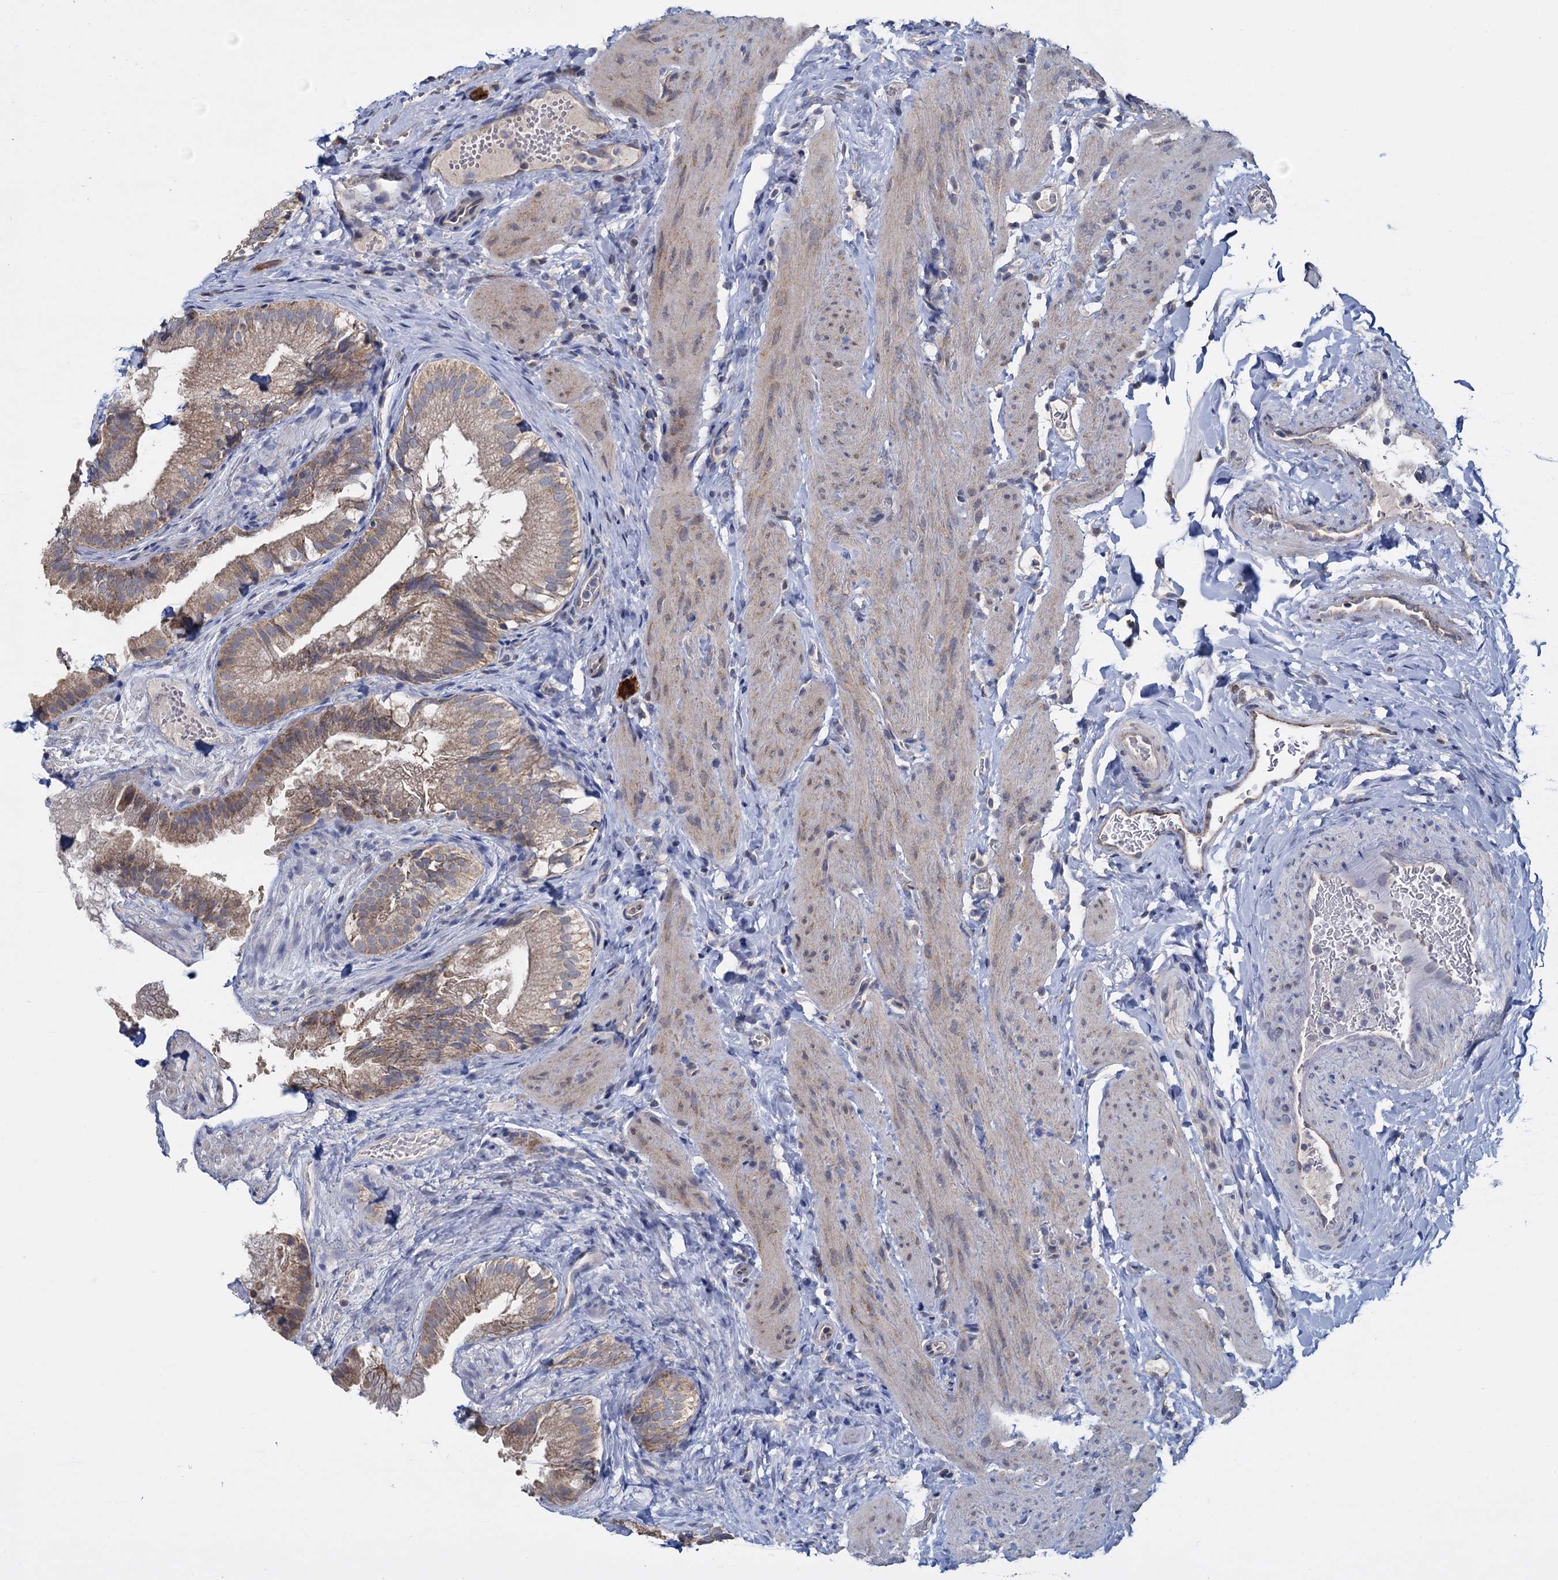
{"staining": {"intensity": "moderate", "quantity": ">75%", "location": "cytoplasmic/membranous"}, "tissue": "gallbladder", "cell_type": "Glandular cells", "image_type": "normal", "snomed": [{"axis": "morphology", "description": "Normal tissue, NOS"}, {"axis": "topography", "description": "Gallbladder"}], "caption": "Immunohistochemical staining of benign gallbladder demonstrates medium levels of moderate cytoplasmic/membranous expression in about >75% of glandular cells. Nuclei are stained in blue.", "gene": "GSTM2", "patient": {"sex": "female", "age": 30}}